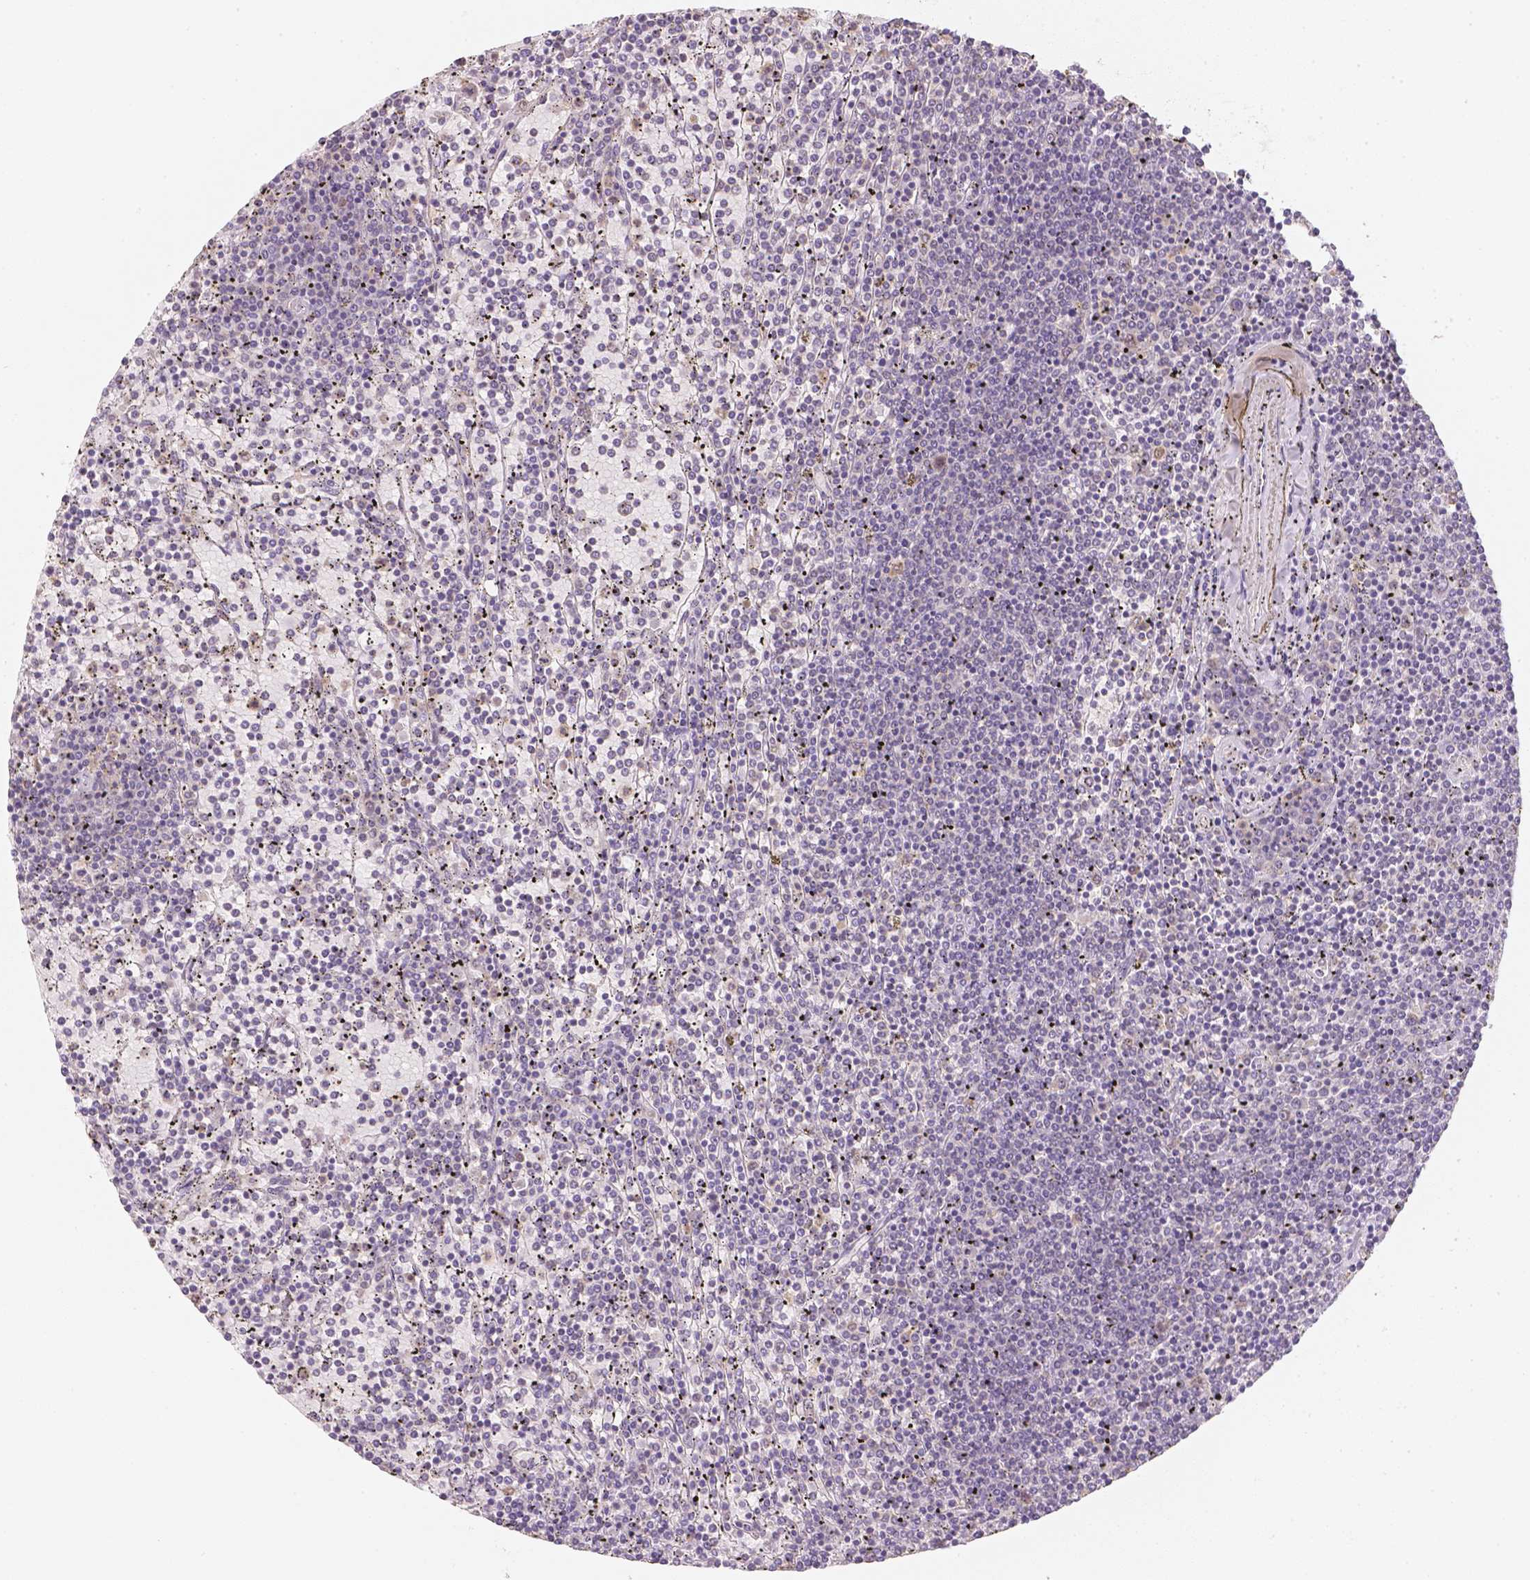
{"staining": {"intensity": "negative", "quantity": "none", "location": "none"}, "tissue": "lymphoma", "cell_type": "Tumor cells", "image_type": "cancer", "snomed": [{"axis": "morphology", "description": "Malignant lymphoma, non-Hodgkin's type, Low grade"}, {"axis": "topography", "description": "Spleen"}], "caption": "Tumor cells show no significant protein positivity in low-grade malignant lymphoma, non-Hodgkin's type.", "gene": "NVL", "patient": {"sex": "female", "age": 77}}